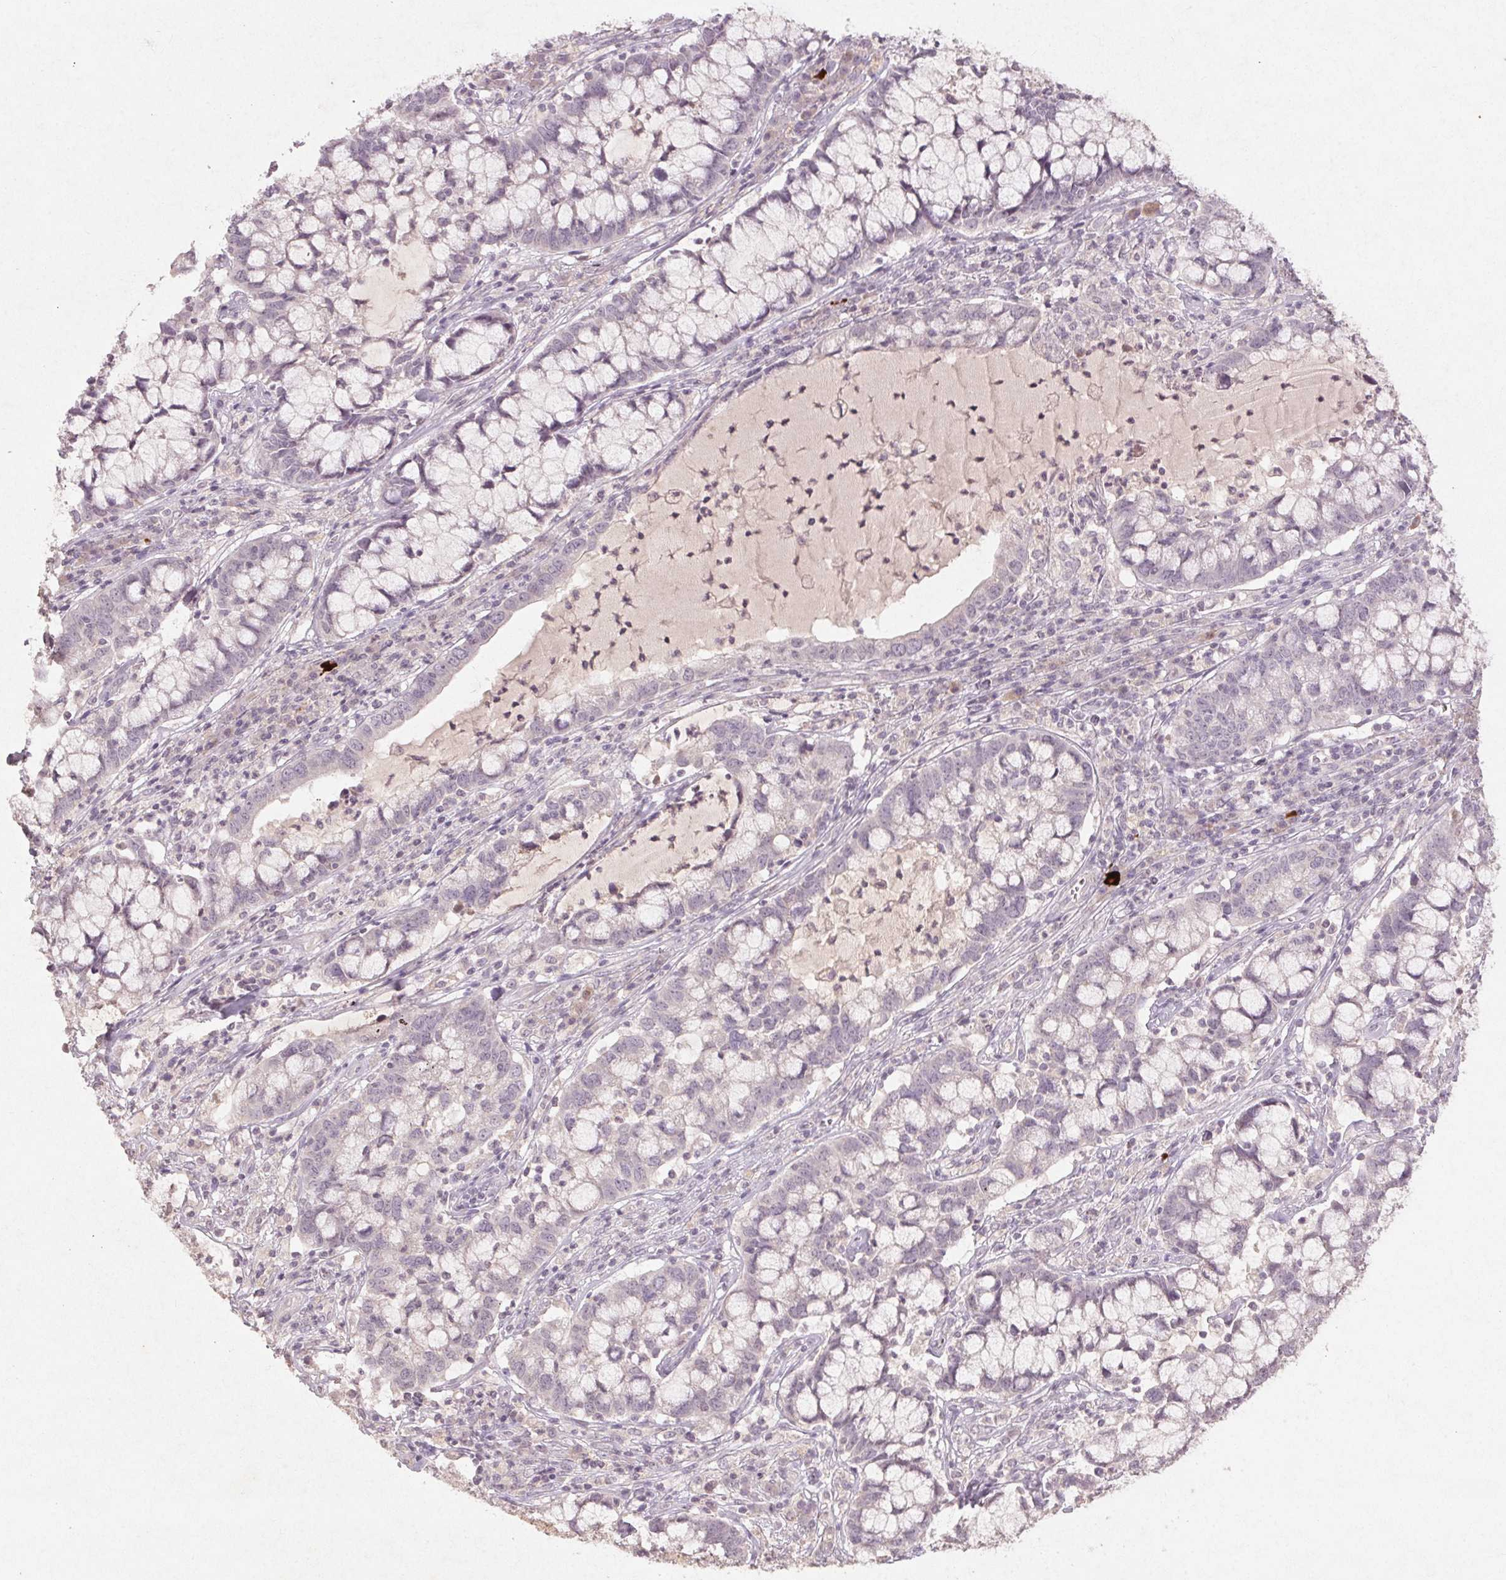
{"staining": {"intensity": "negative", "quantity": "none", "location": "none"}, "tissue": "cervical cancer", "cell_type": "Tumor cells", "image_type": "cancer", "snomed": [{"axis": "morphology", "description": "Adenocarcinoma, NOS"}, {"axis": "topography", "description": "Cervix"}], "caption": "This is a micrograph of immunohistochemistry (IHC) staining of adenocarcinoma (cervical), which shows no staining in tumor cells.", "gene": "KLRC3", "patient": {"sex": "female", "age": 40}}